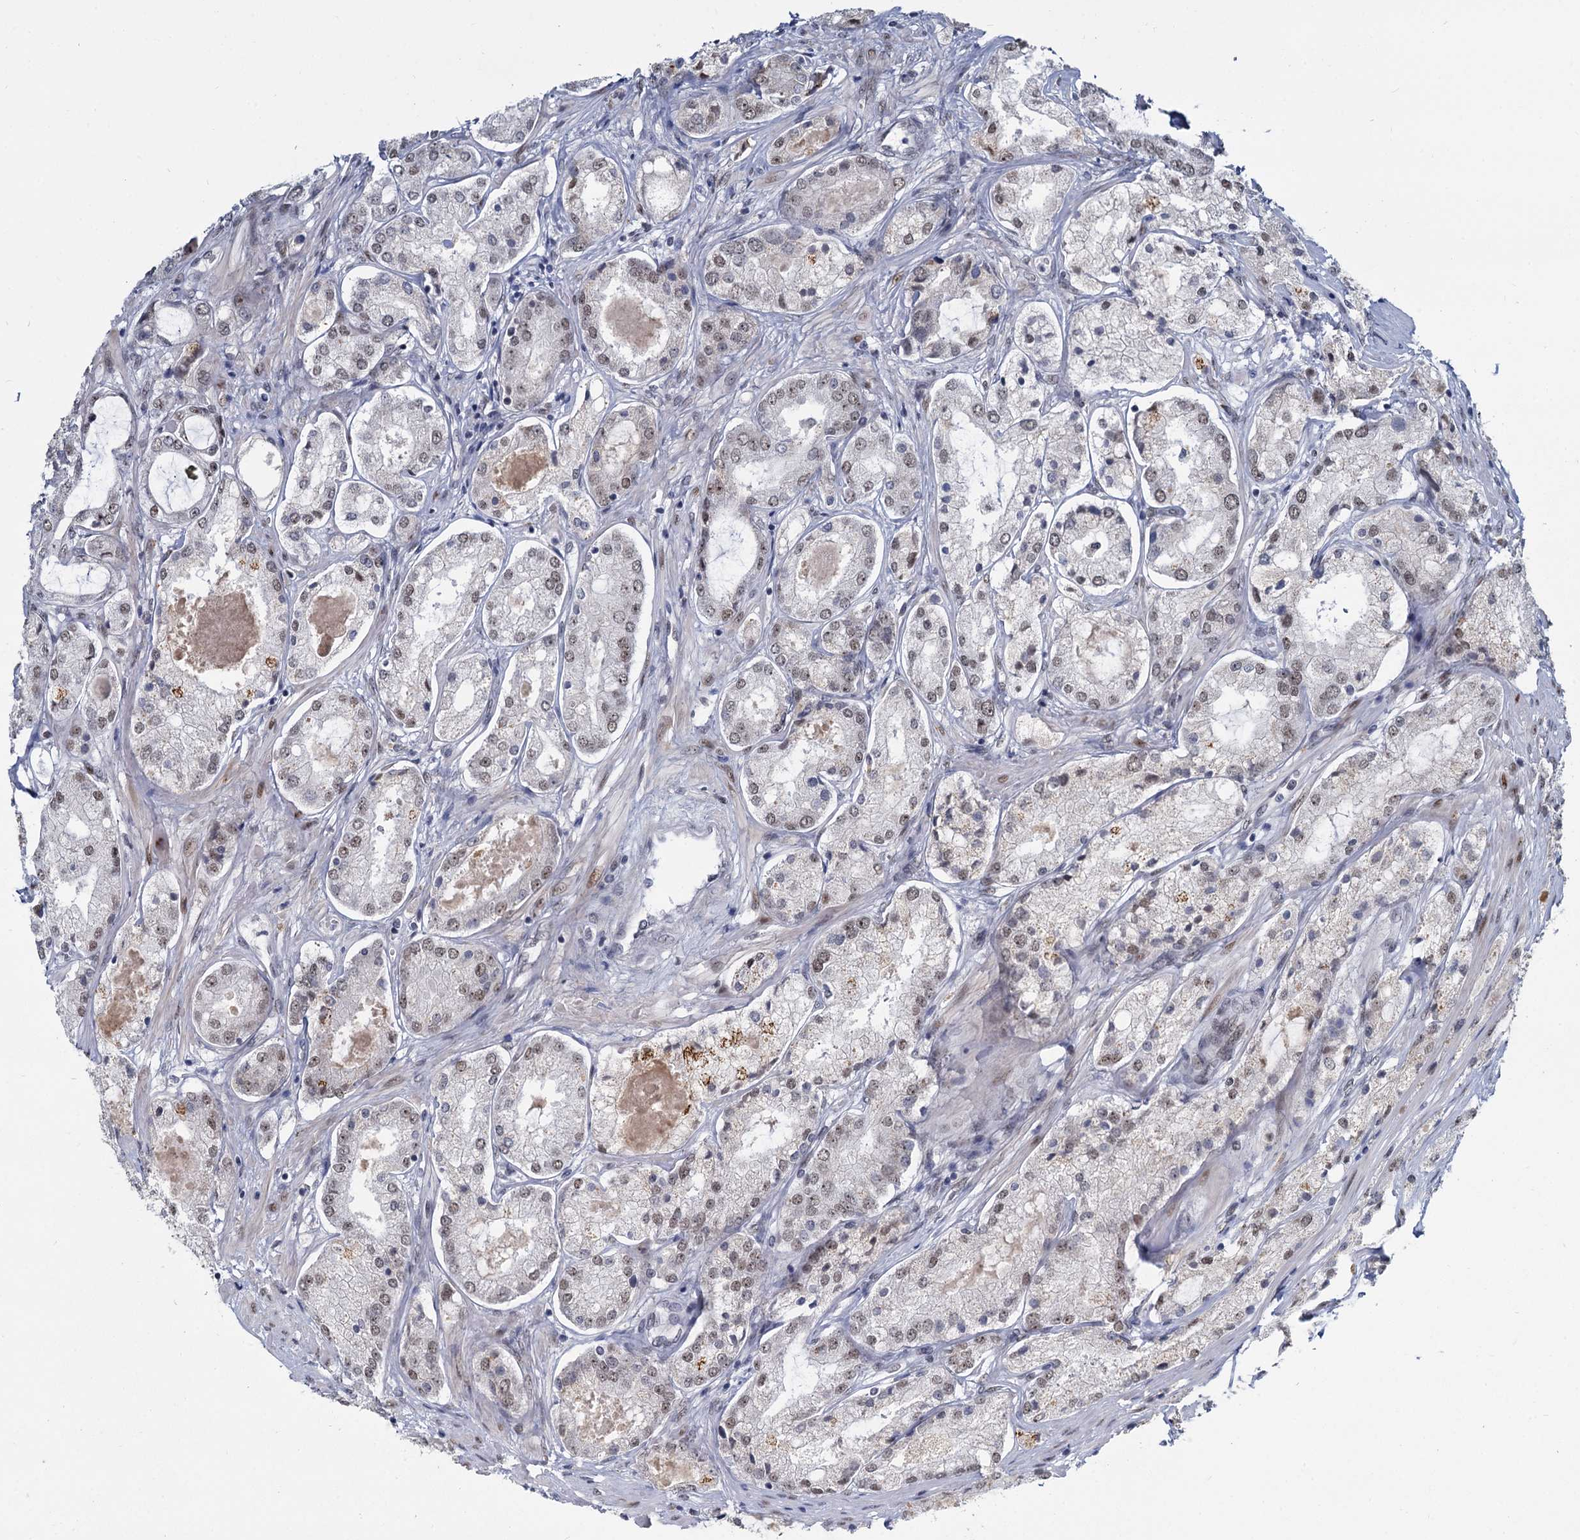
{"staining": {"intensity": "weak", "quantity": ">75%", "location": "nuclear"}, "tissue": "prostate cancer", "cell_type": "Tumor cells", "image_type": "cancer", "snomed": [{"axis": "morphology", "description": "Adenocarcinoma, Low grade"}, {"axis": "topography", "description": "Prostate"}], "caption": "High-power microscopy captured an immunohistochemistry photomicrograph of prostate low-grade adenocarcinoma, revealing weak nuclear staining in approximately >75% of tumor cells.", "gene": "RPRD1A", "patient": {"sex": "male", "age": 68}}